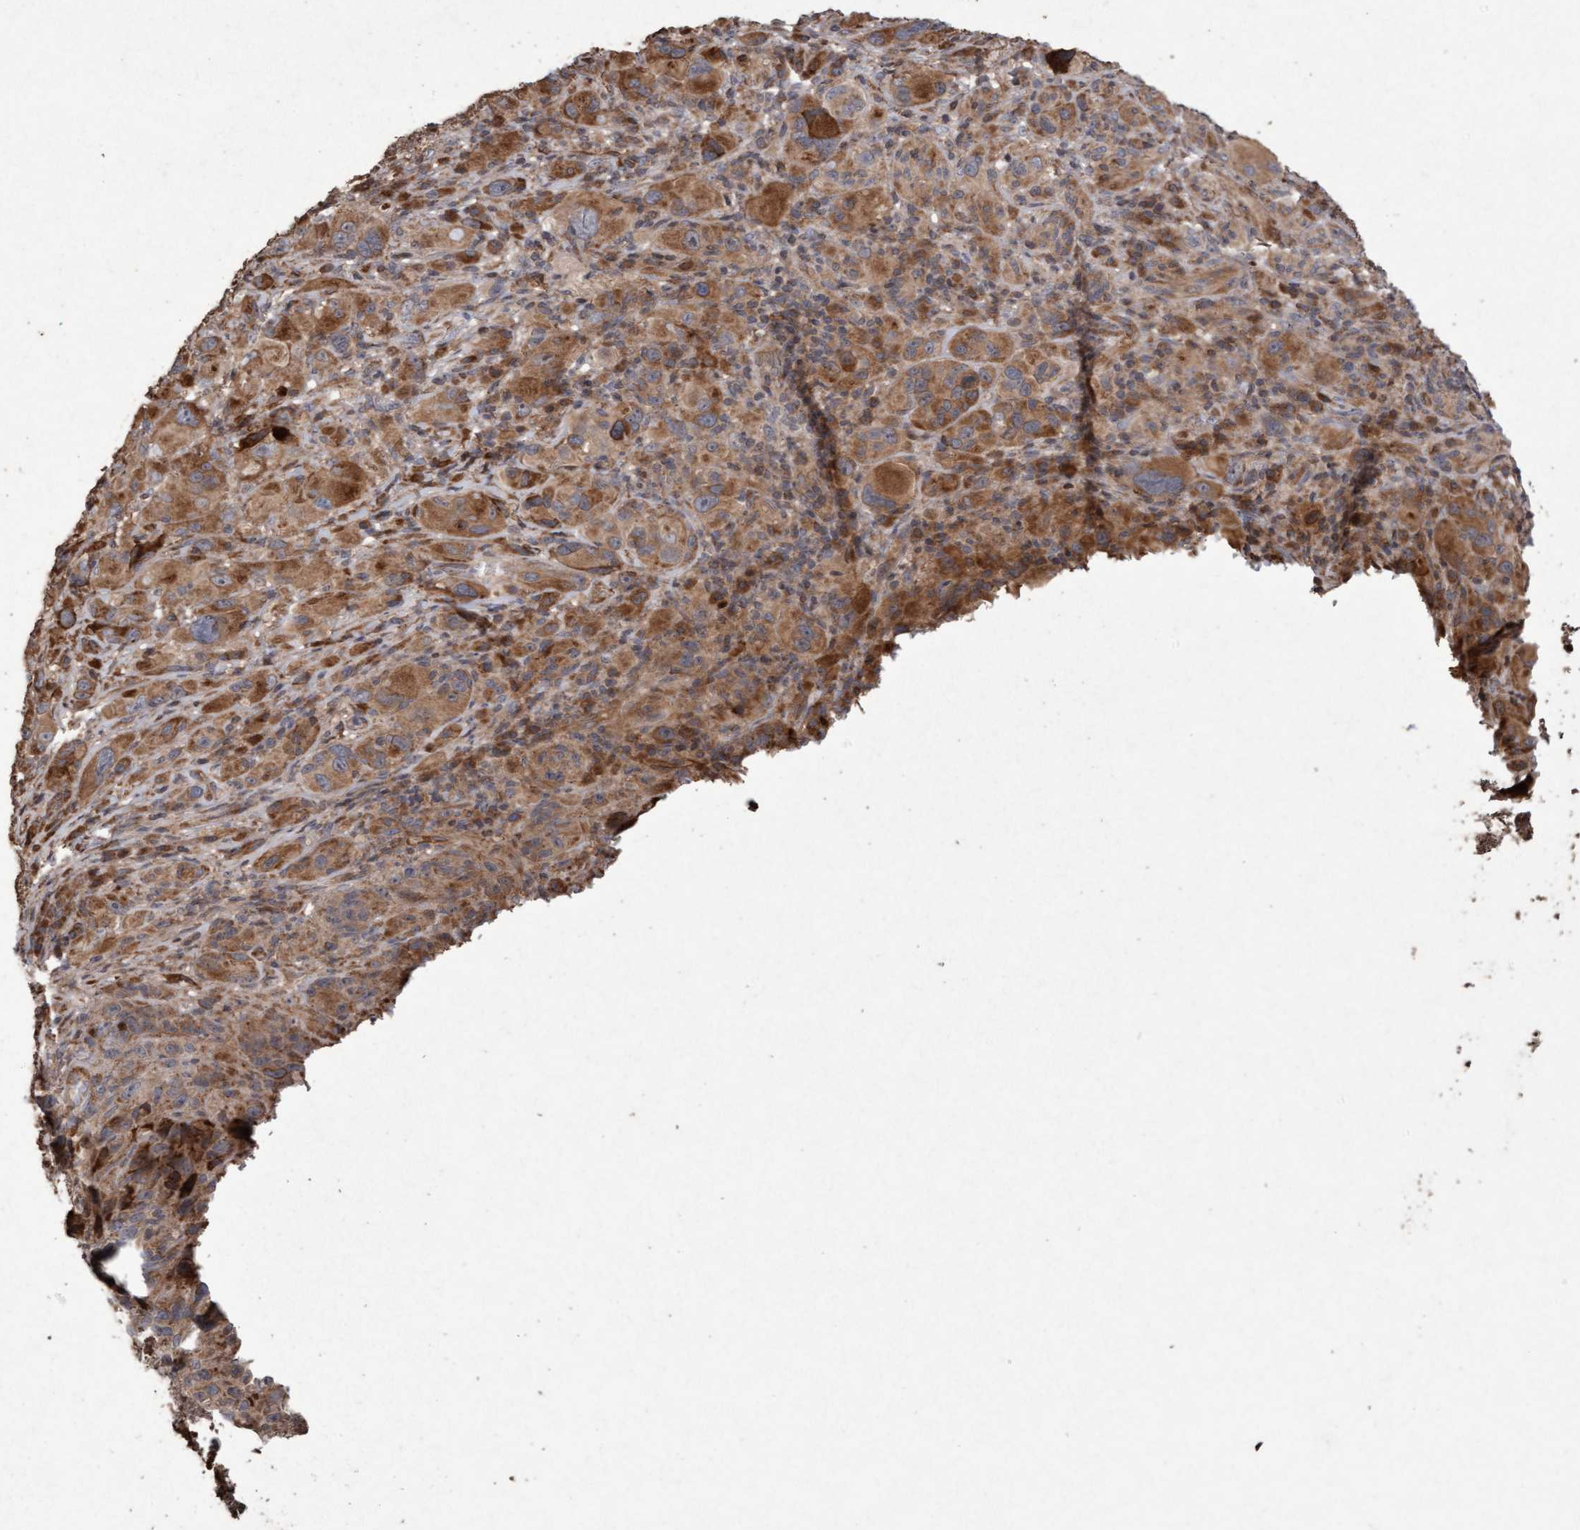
{"staining": {"intensity": "moderate", "quantity": ">75%", "location": "cytoplasmic/membranous"}, "tissue": "melanoma", "cell_type": "Tumor cells", "image_type": "cancer", "snomed": [{"axis": "morphology", "description": "Malignant melanoma, NOS"}, {"axis": "topography", "description": "Skin of head"}], "caption": "Immunohistochemical staining of malignant melanoma shows medium levels of moderate cytoplasmic/membranous protein expression in approximately >75% of tumor cells. (brown staining indicates protein expression, while blue staining denotes nuclei).", "gene": "OSBP2", "patient": {"sex": "male", "age": 96}}